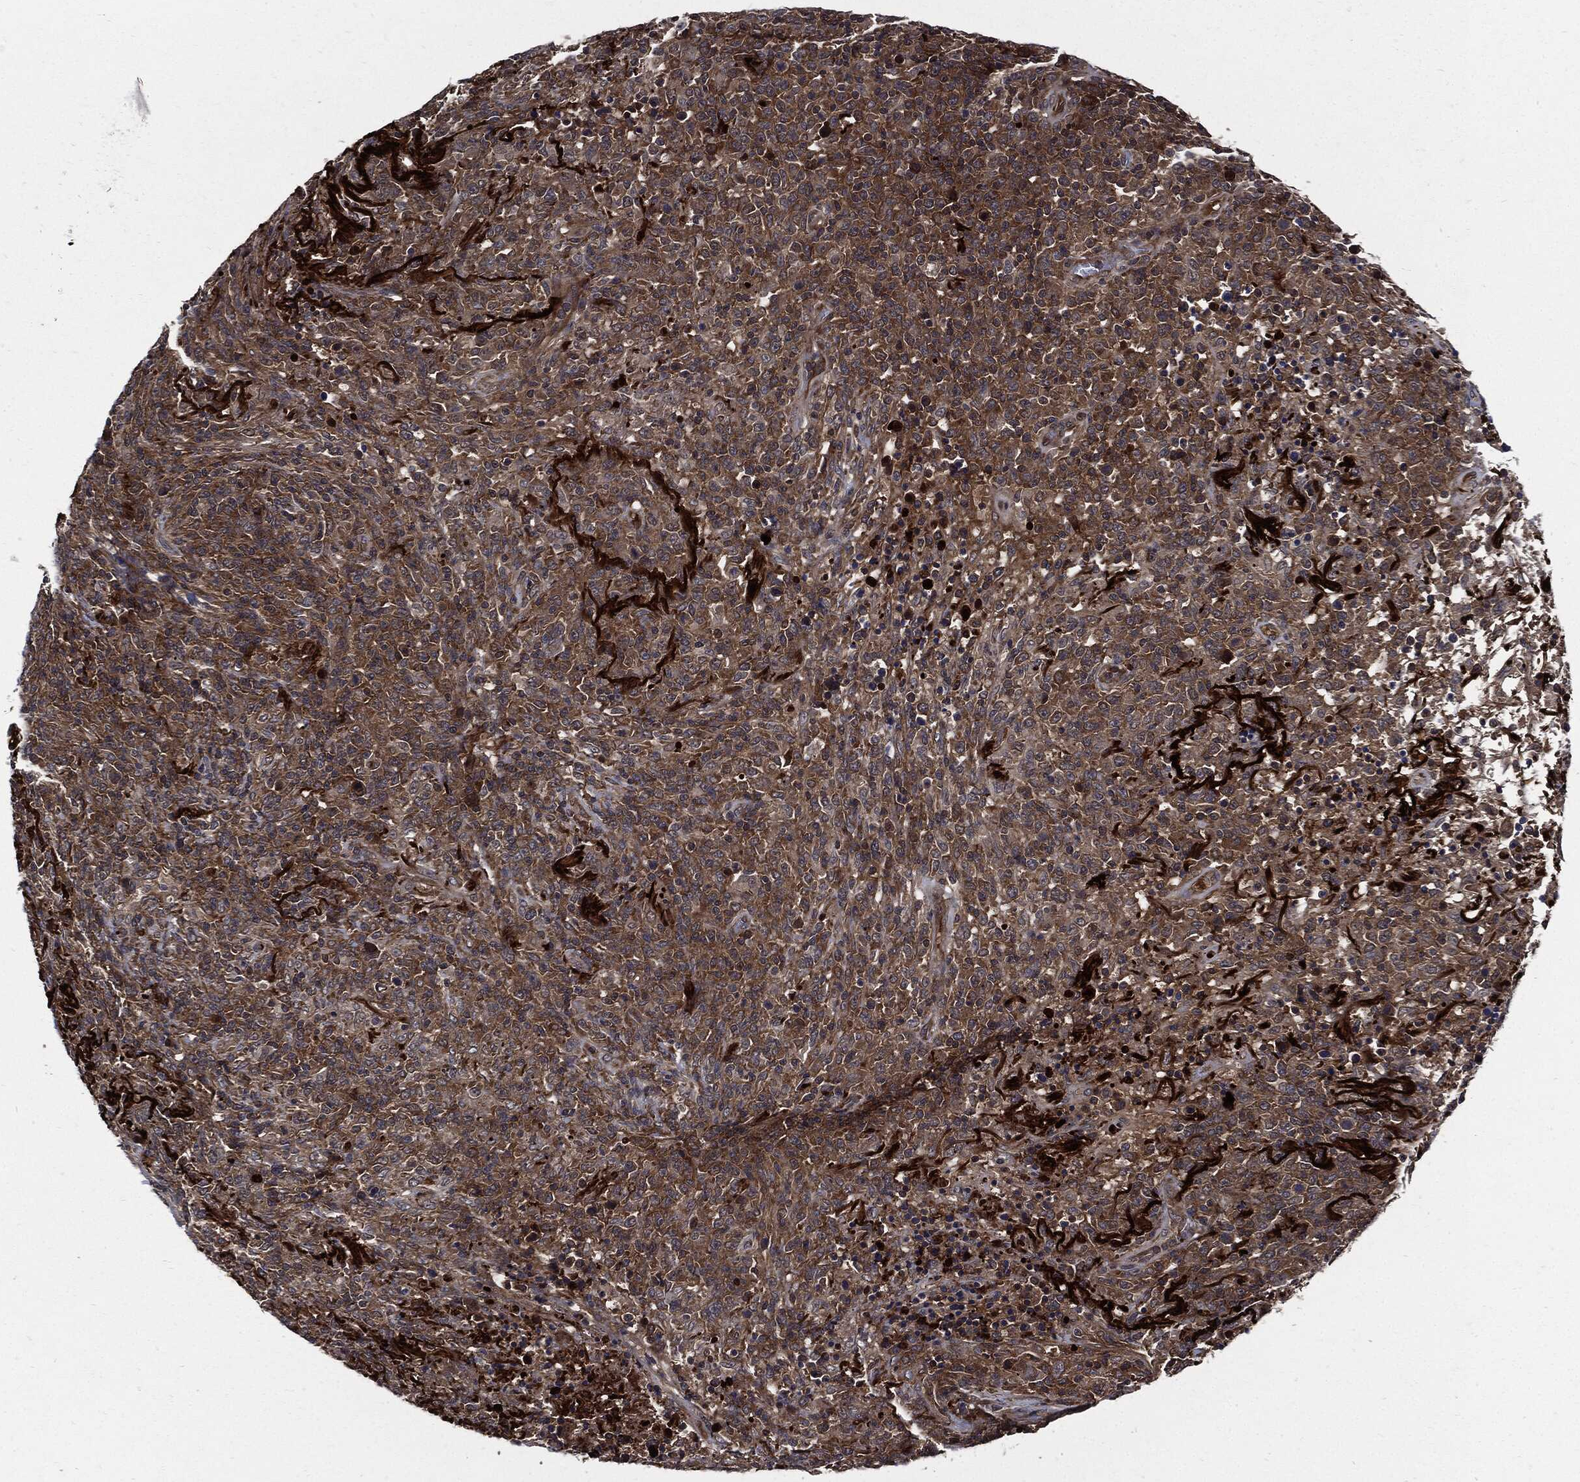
{"staining": {"intensity": "moderate", "quantity": "25%-75%", "location": "cytoplasmic/membranous"}, "tissue": "lymphoma", "cell_type": "Tumor cells", "image_type": "cancer", "snomed": [{"axis": "morphology", "description": "Malignant lymphoma, non-Hodgkin's type, High grade"}, {"axis": "topography", "description": "Lung"}], "caption": "Protein expression analysis of human malignant lymphoma, non-Hodgkin's type (high-grade) reveals moderate cytoplasmic/membranous positivity in approximately 25%-75% of tumor cells.", "gene": "CLU", "patient": {"sex": "male", "age": 79}}